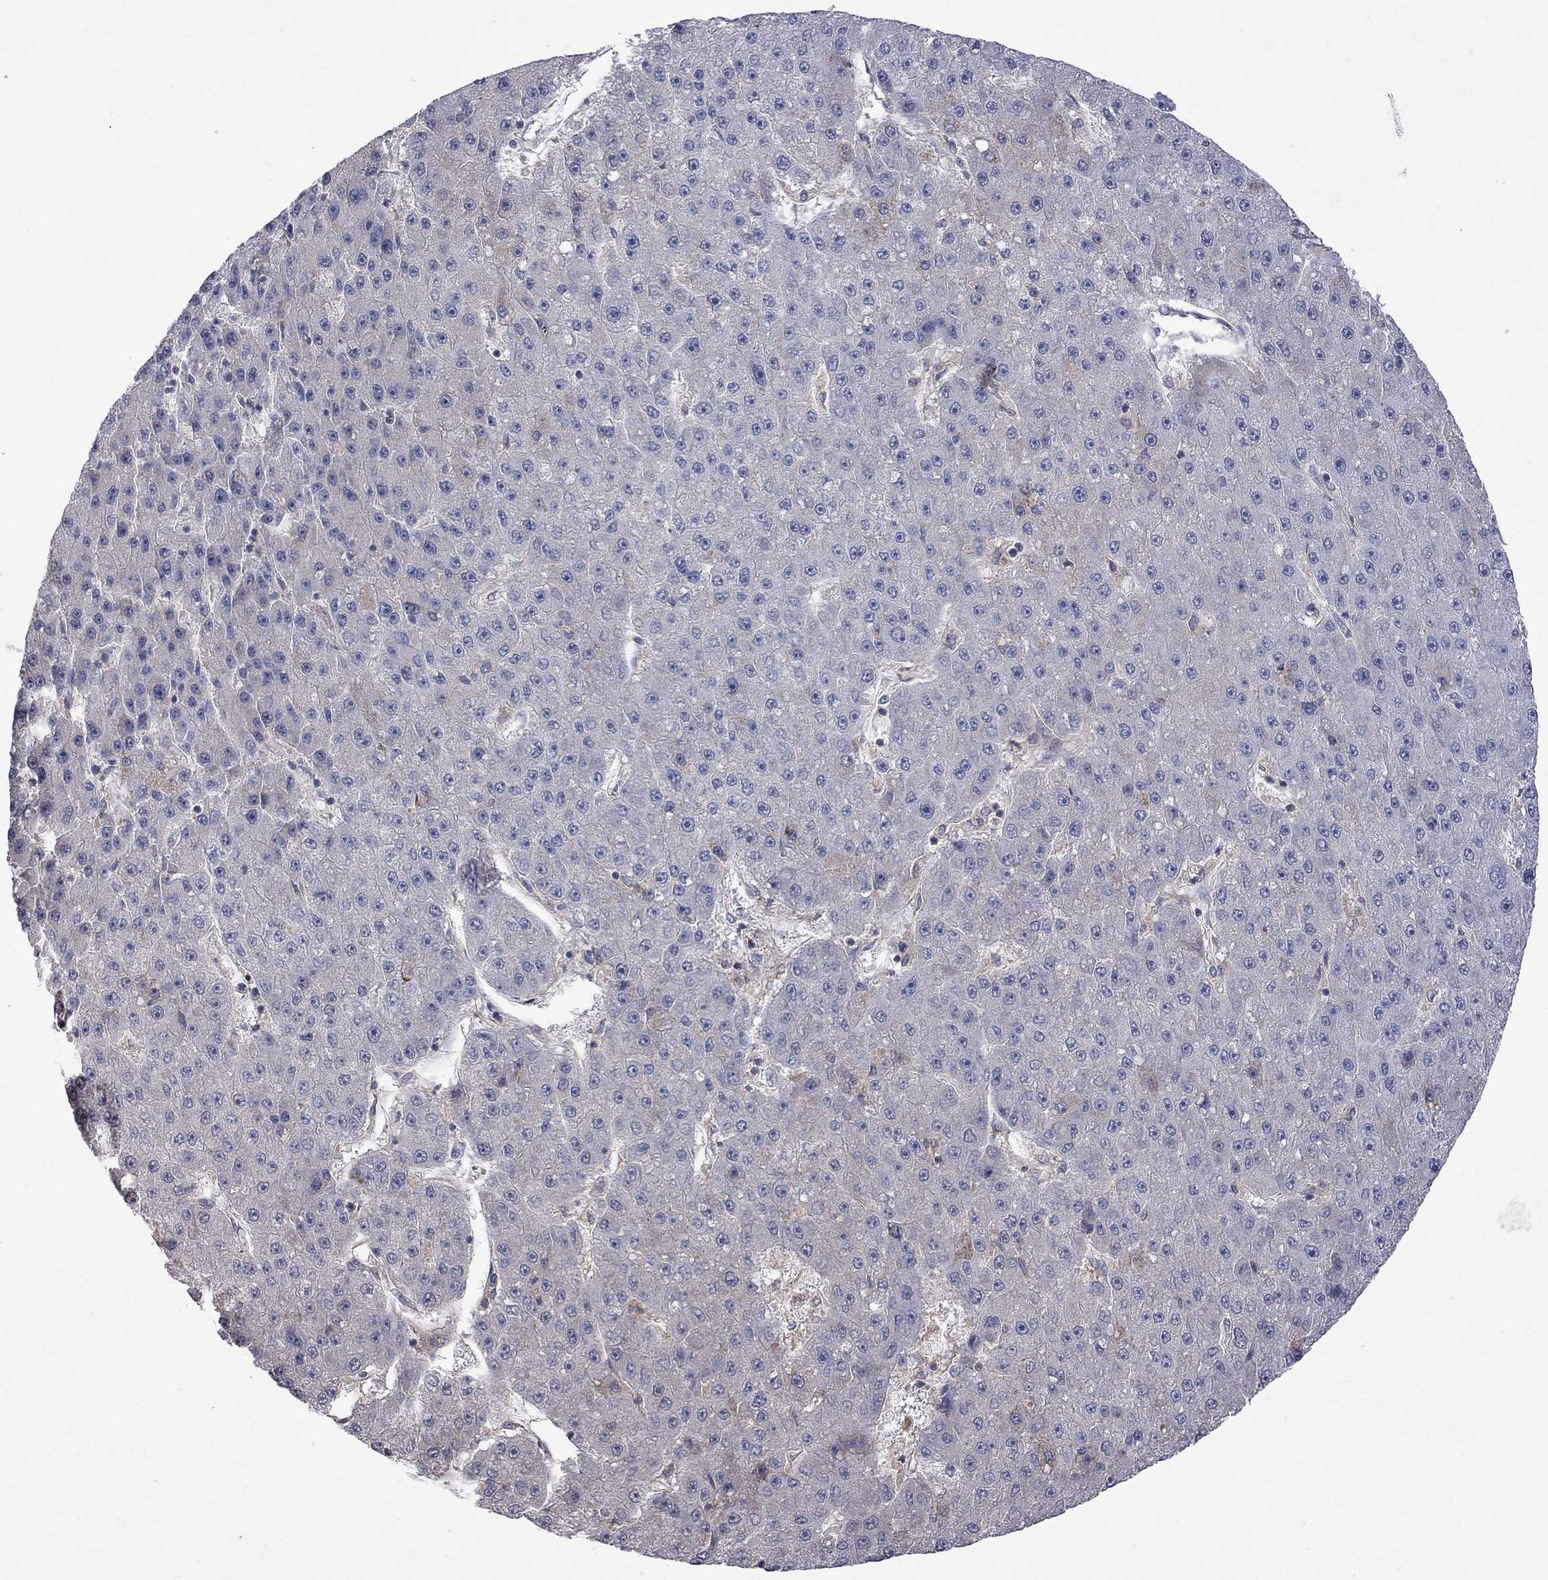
{"staining": {"intensity": "negative", "quantity": "none", "location": "none"}, "tissue": "liver cancer", "cell_type": "Tumor cells", "image_type": "cancer", "snomed": [{"axis": "morphology", "description": "Carcinoma, Hepatocellular, NOS"}, {"axis": "topography", "description": "Liver"}], "caption": "IHC histopathology image of neoplastic tissue: liver cancer (hepatocellular carcinoma) stained with DAB (3,3'-diaminobenzidine) exhibits no significant protein staining in tumor cells.", "gene": "ABI3", "patient": {"sex": "male", "age": 67}}